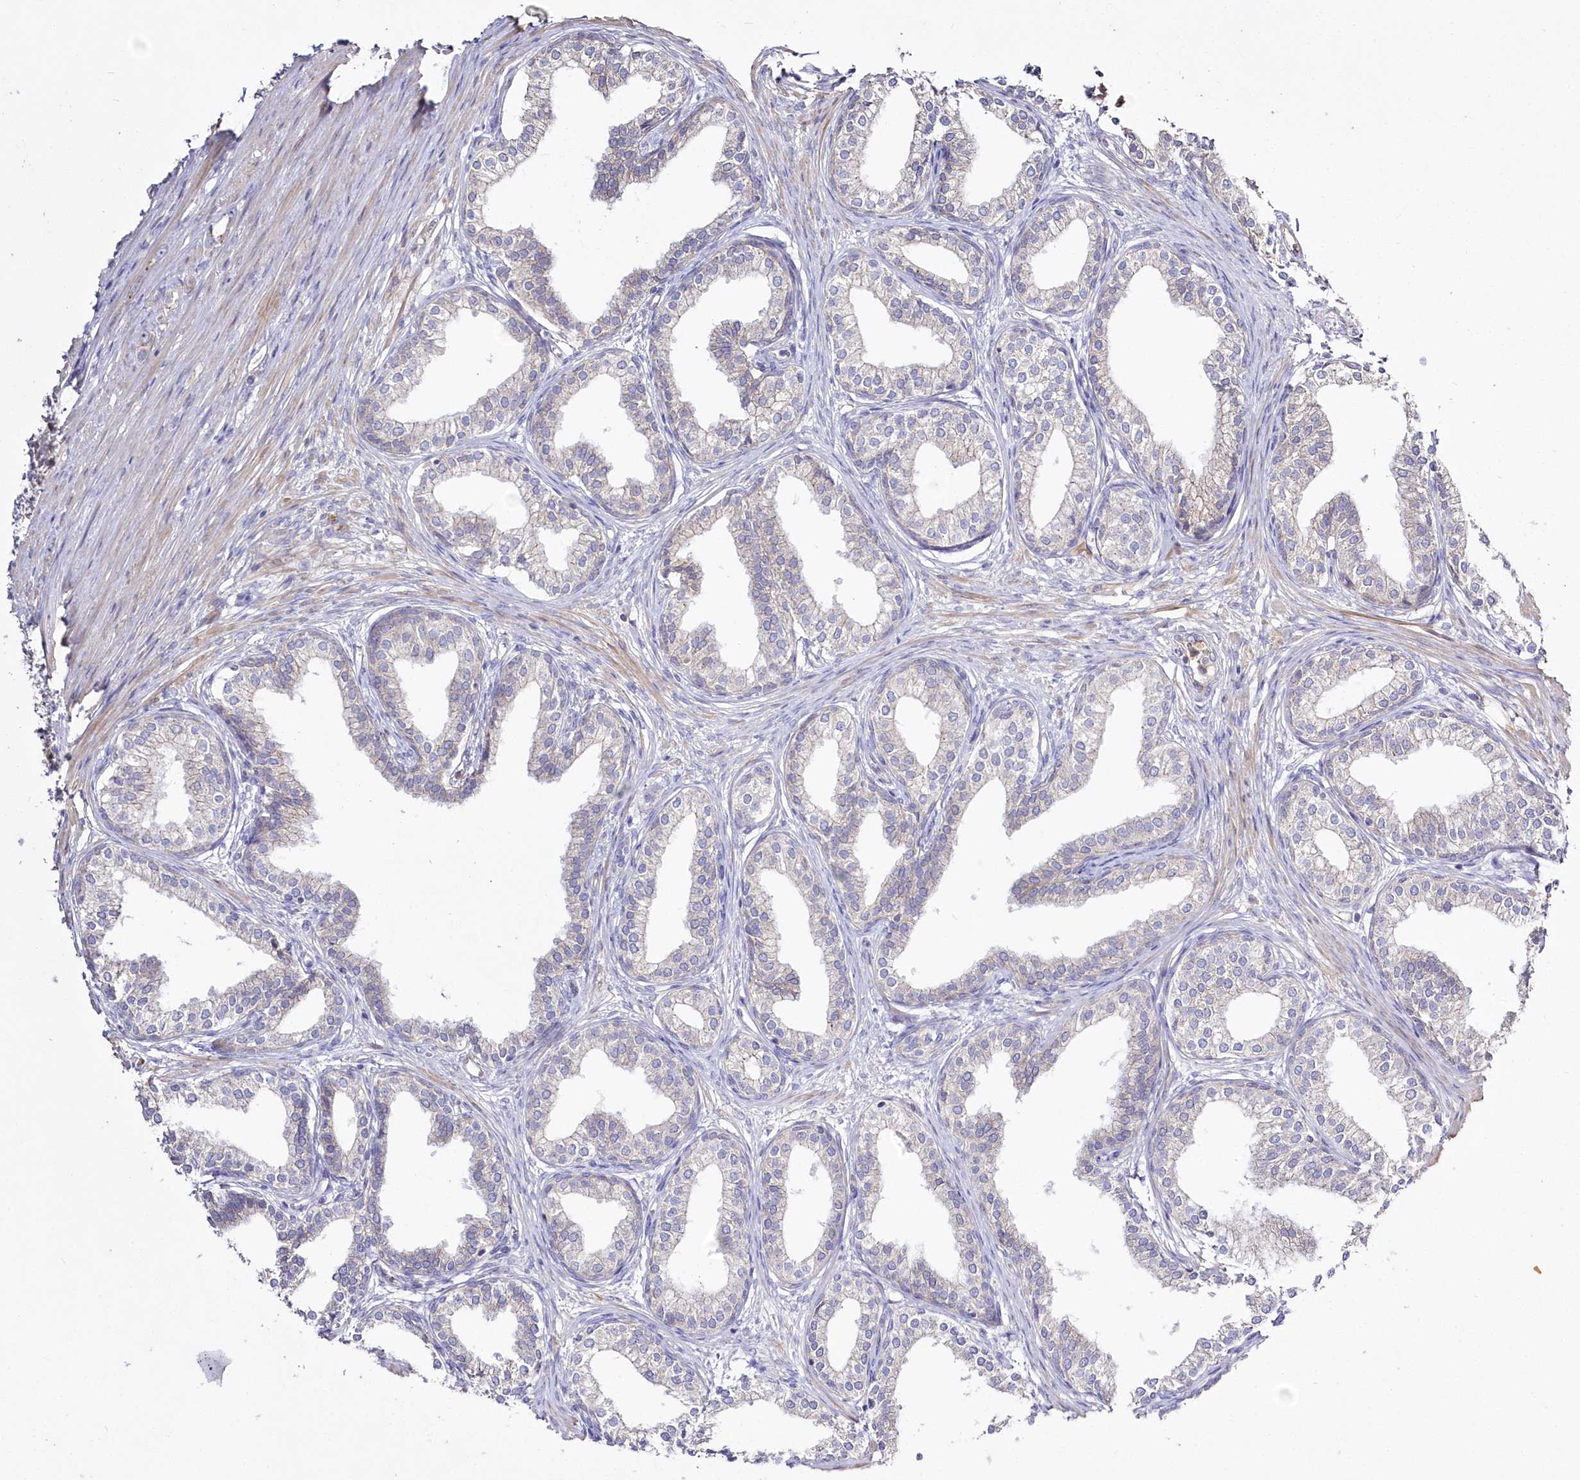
{"staining": {"intensity": "negative", "quantity": "none", "location": "none"}, "tissue": "prostate cancer", "cell_type": "Tumor cells", "image_type": "cancer", "snomed": [{"axis": "morphology", "description": "Adenocarcinoma, High grade"}, {"axis": "topography", "description": "Prostate"}], "caption": "An image of human prostate cancer is negative for staining in tumor cells.", "gene": "WBP1L", "patient": {"sex": "male", "age": 63}}